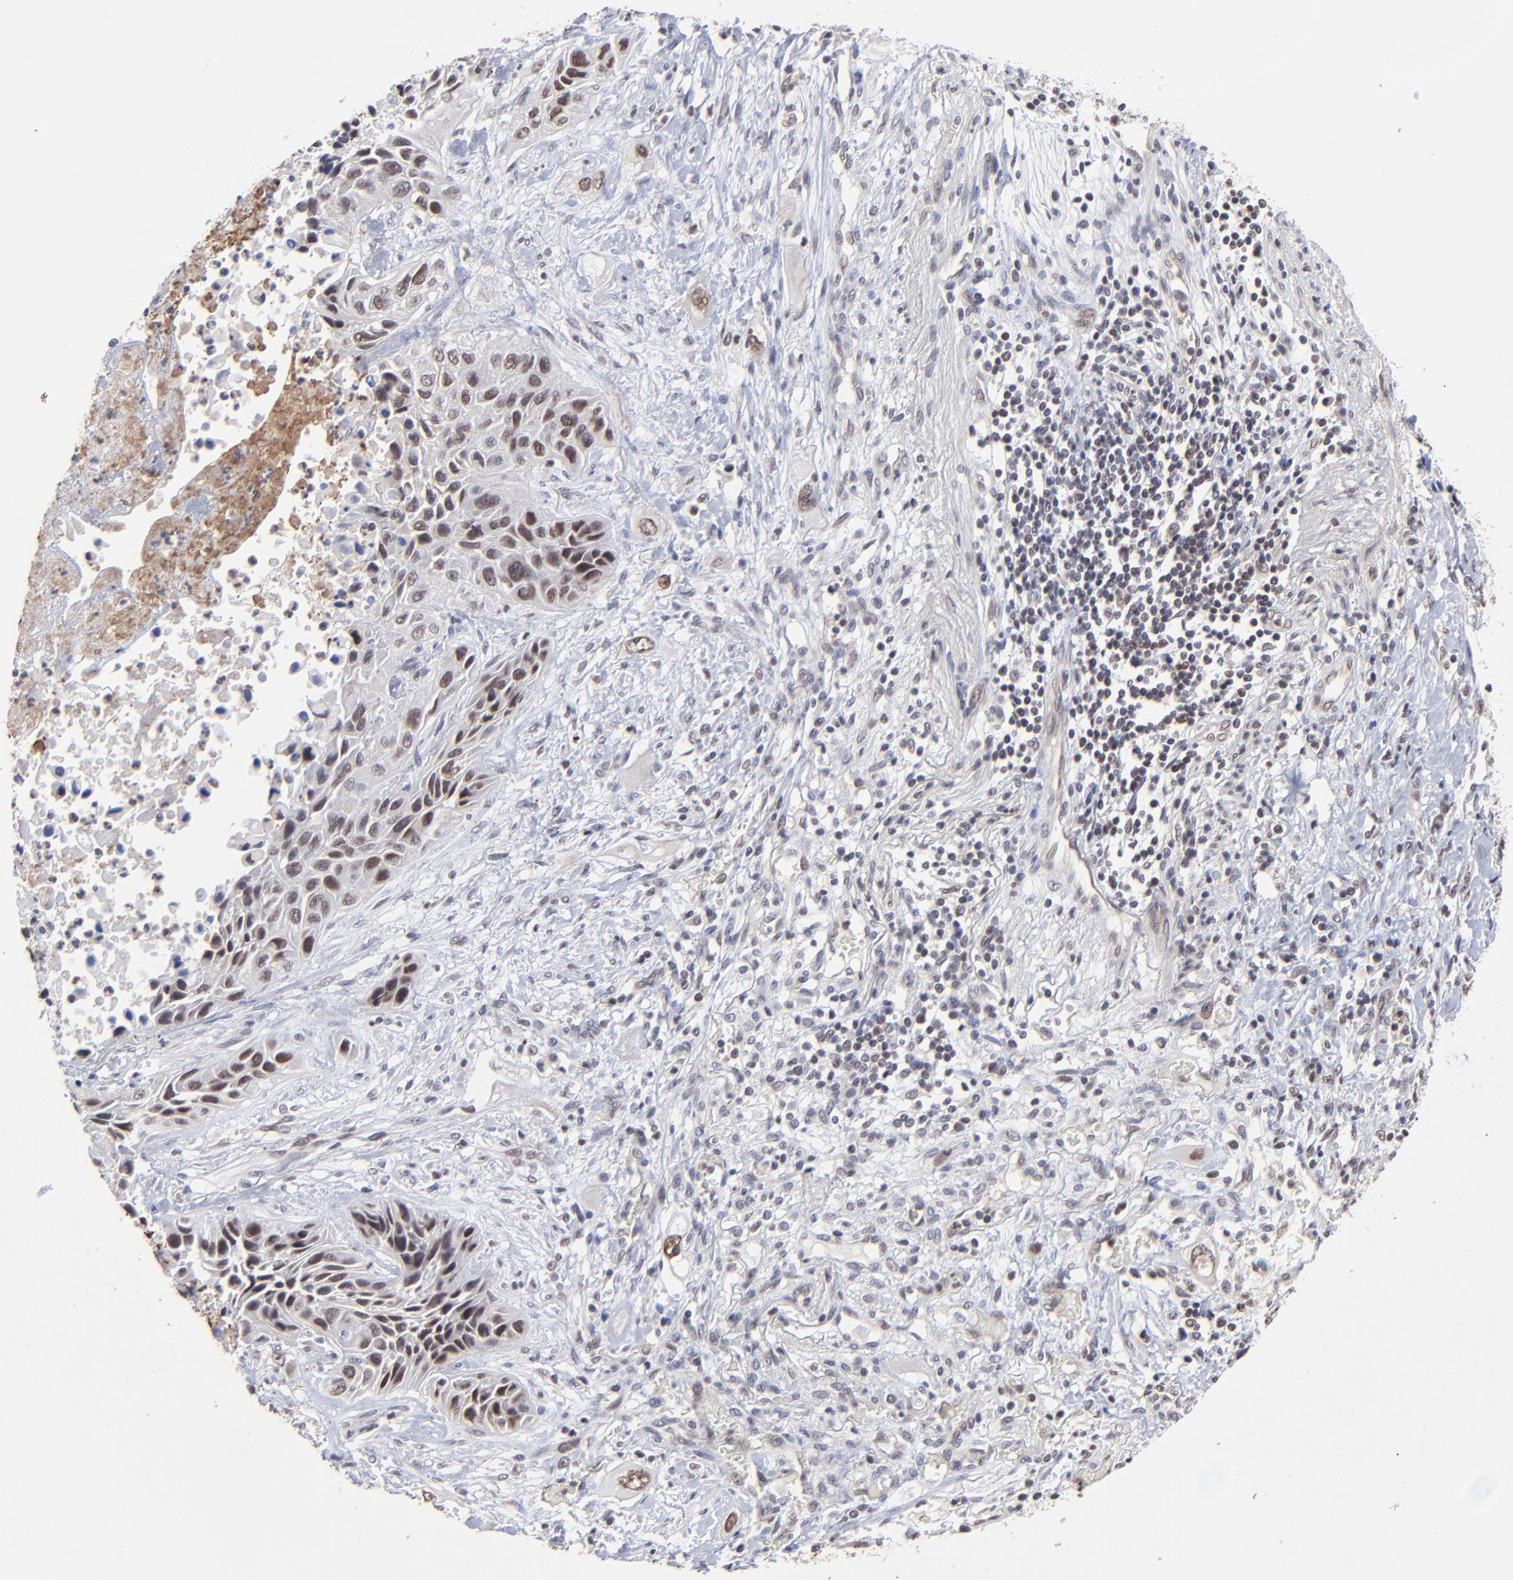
{"staining": {"intensity": "weak", "quantity": "25%-75%", "location": "nuclear"}, "tissue": "lung cancer", "cell_type": "Tumor cells", "image_type": "cancer", "snomed": [{"axis": "morphology", "description": "Squamous cell carcinoma, NOS"}, {"axis": "topography", "description": "Lung"}], "caption": "Immunohistochemistry (IHC) (DAB) staining of human squamous cell carcinoma (lung) exhibits weak nuclear protein expression in approximately 25%-75% of tumor cells.", "gene": "ZNF419", "patient": {"sex": "female", "age": 76}}